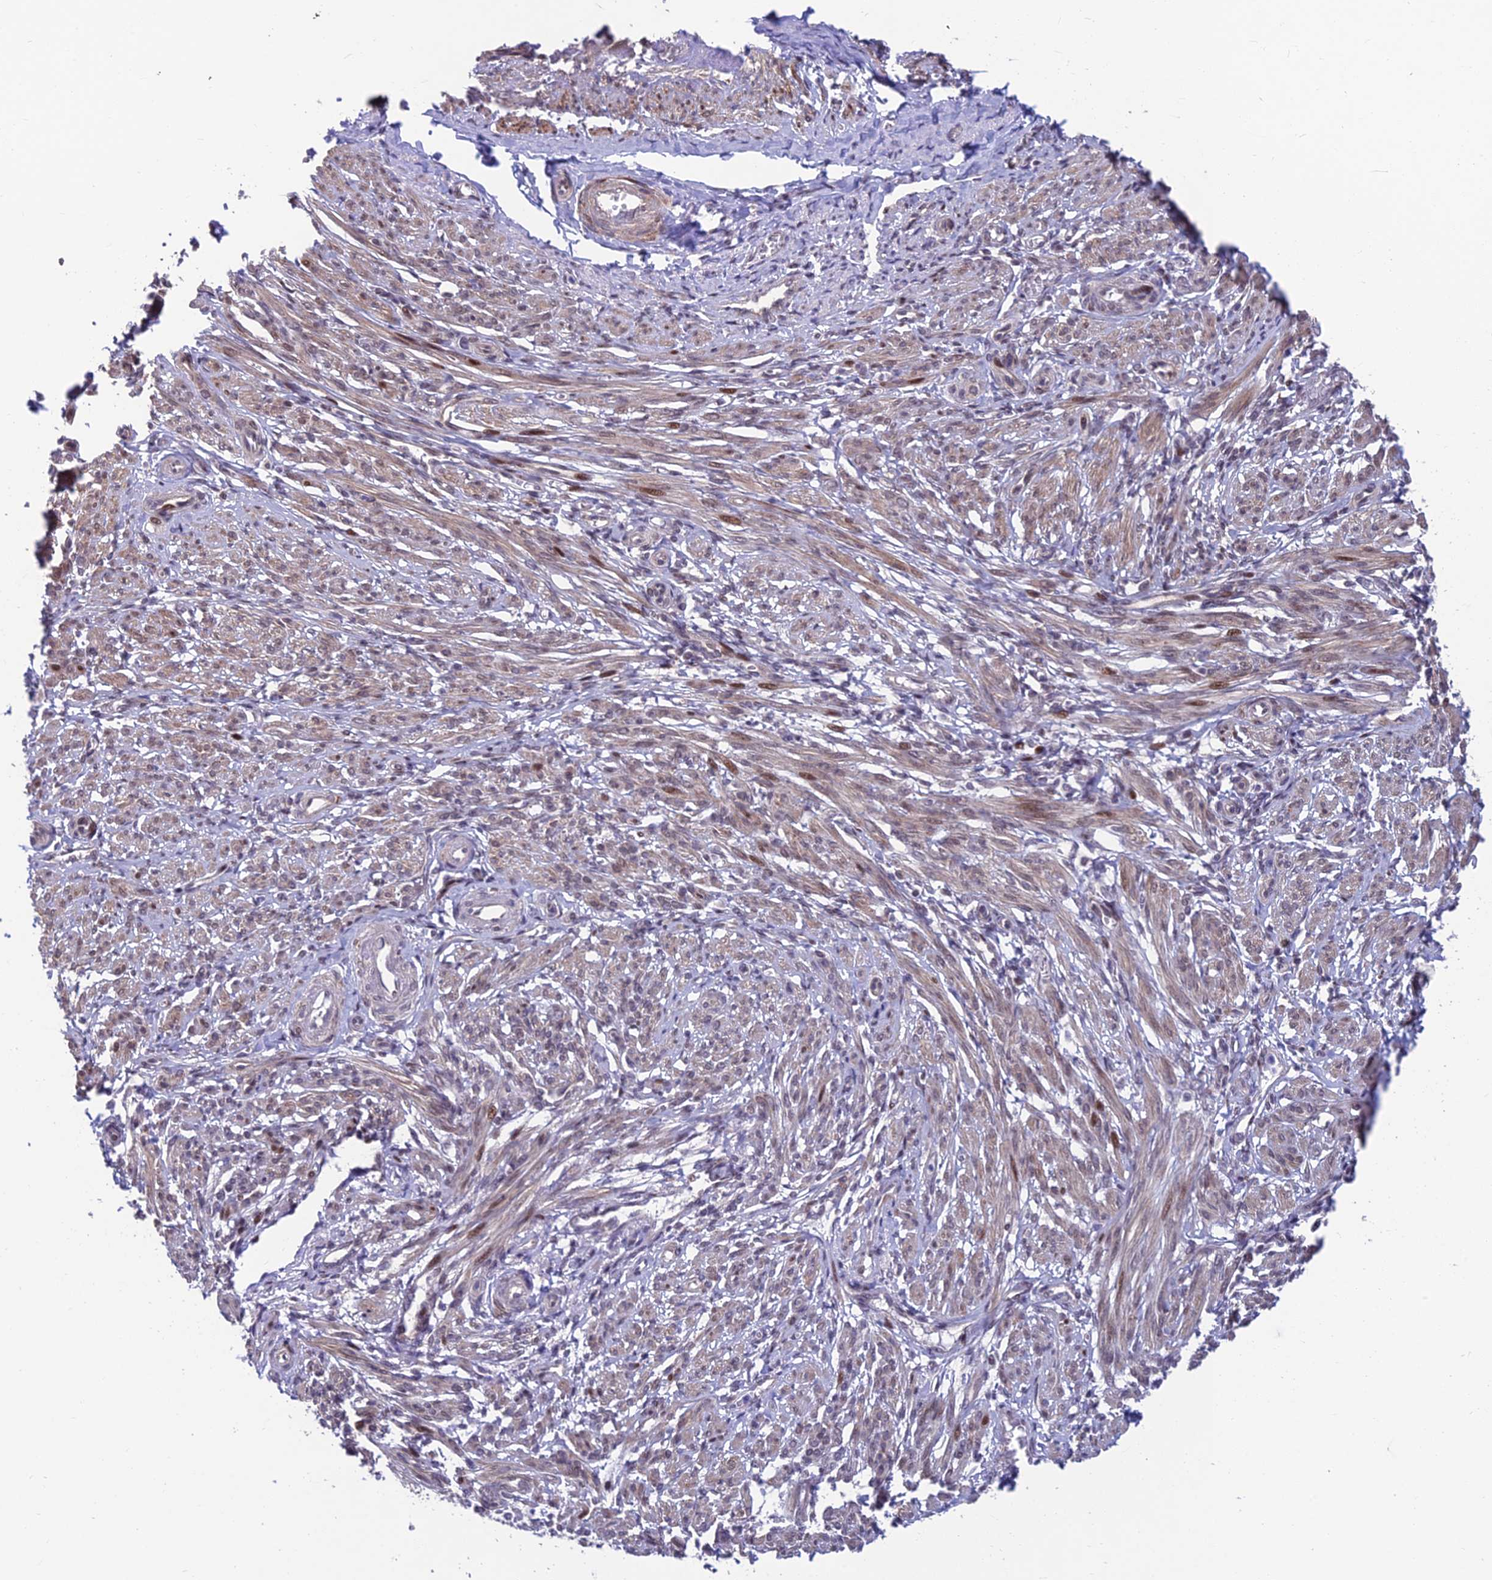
{"staining": {"intensity": "moderate", "quantity": "25%-75%", "location": "cytoplasmic/membranous,nuclear"}, "tissue": "smooth muscle", "cell_type": "Smooth muscle cells", "image_type": "normal", "snomed": [{"axis": "morphology", "description": "Normal tissue, NOS"}, {"axis": "topography", "description": "Smooth muscle"}], "caption": "Benign smooth muscle displays moderate cytoplasmic/membranous,nuclear expression in about 25%-75% of smooth muscle cells (DAB IHC, brown staining for protein, blue staining for nuclei)..", "gene": "KIAA1191", "patient": {"sex": "female", "age": 39}}